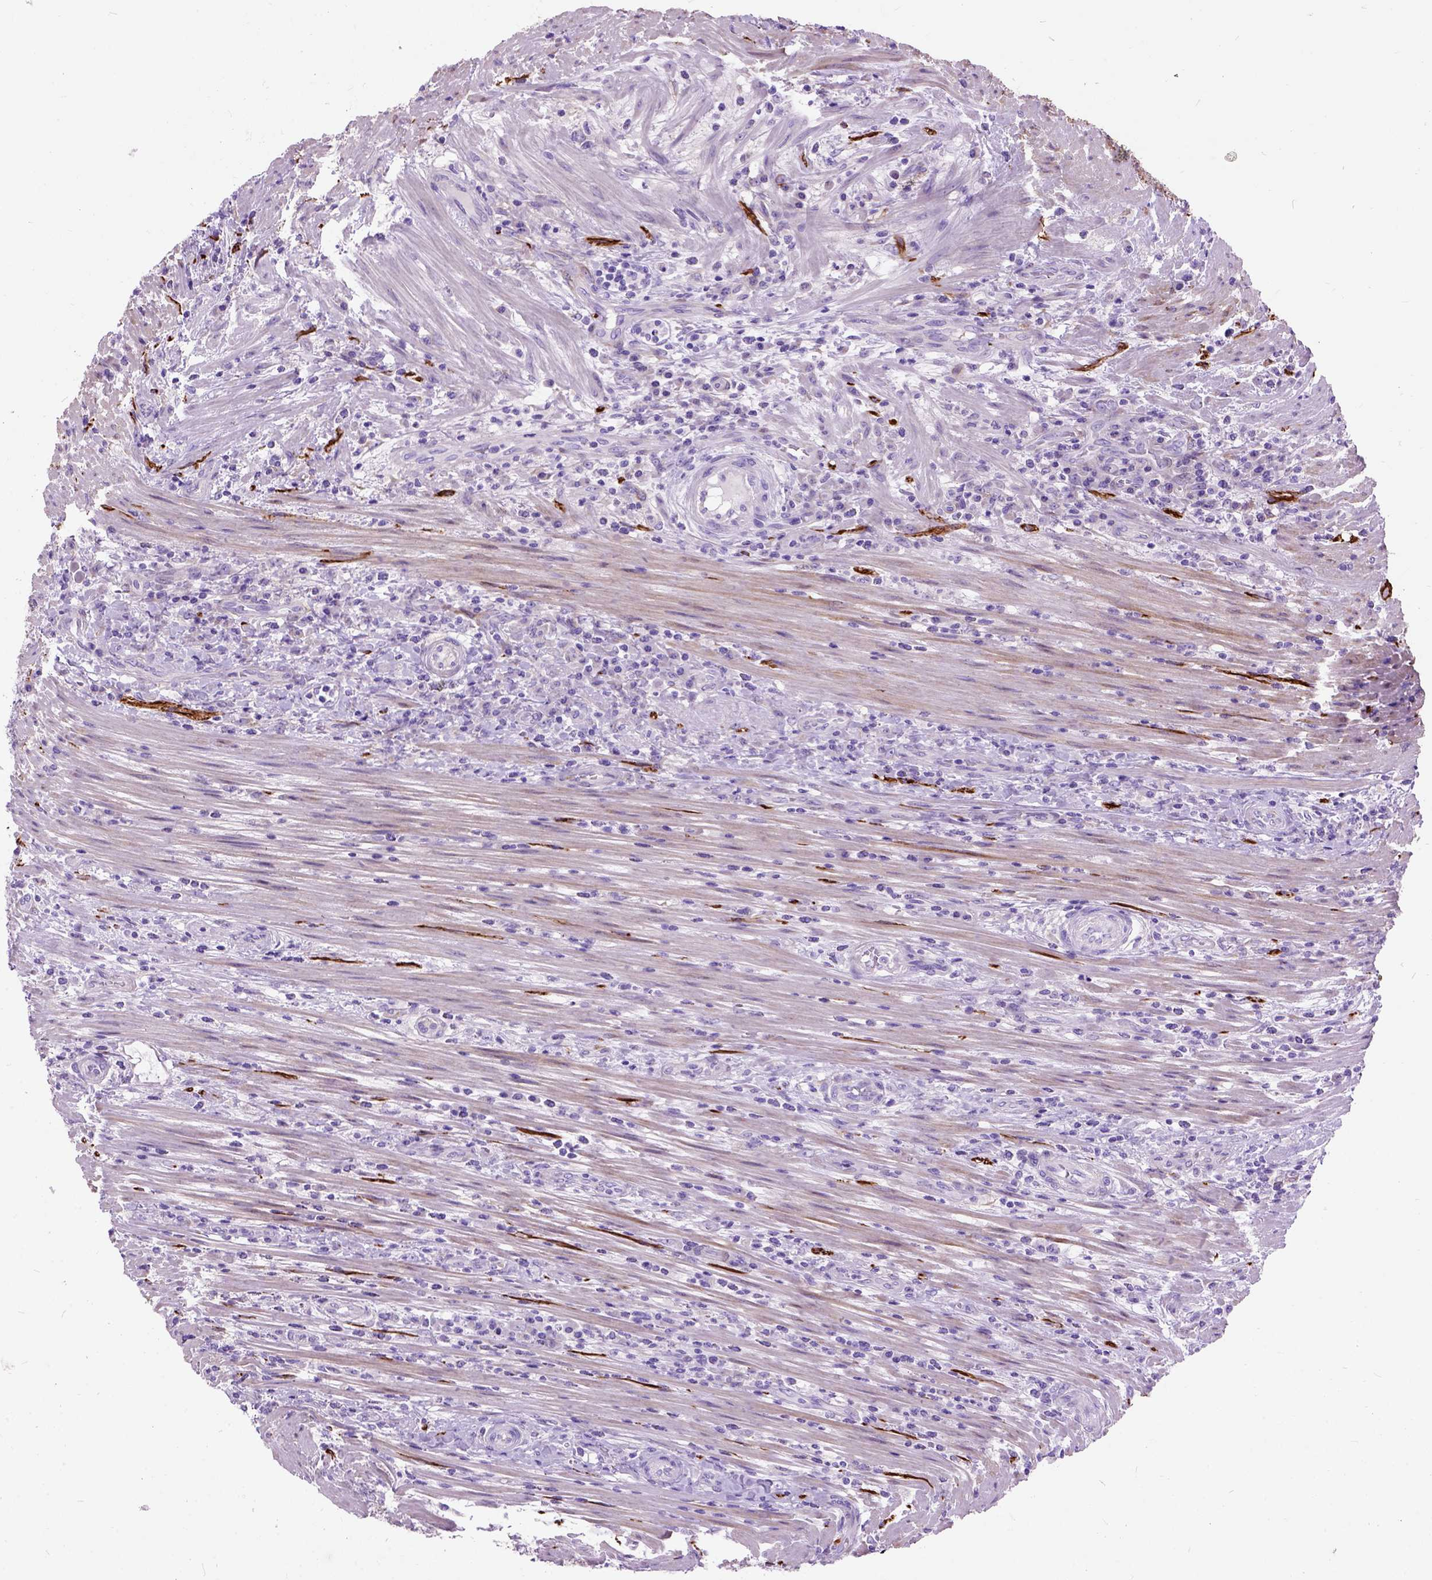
{"staining": {"intensity": "negative", "quantity": "none", "location": "none"}, "tissue": "colorectal cancer", "cell_type": "Tumor cells", "image_type": "cancer", "snomed": [{"axis": "morphology", "description": "Adenocarcinoma, NOS"}, {"axis": "topography", "description": "Colon"}], "caption": "There is no significant staining in tumor cells of colorectal cancer (adenocarcinoma). The staining is performed using DAB (3,3'-diaminobenzidine) brown chromogen with nuclei counter-stained in using hematoxylin.", "gene": "MAPT", "patient": {"sex": "male", "age": 53}}